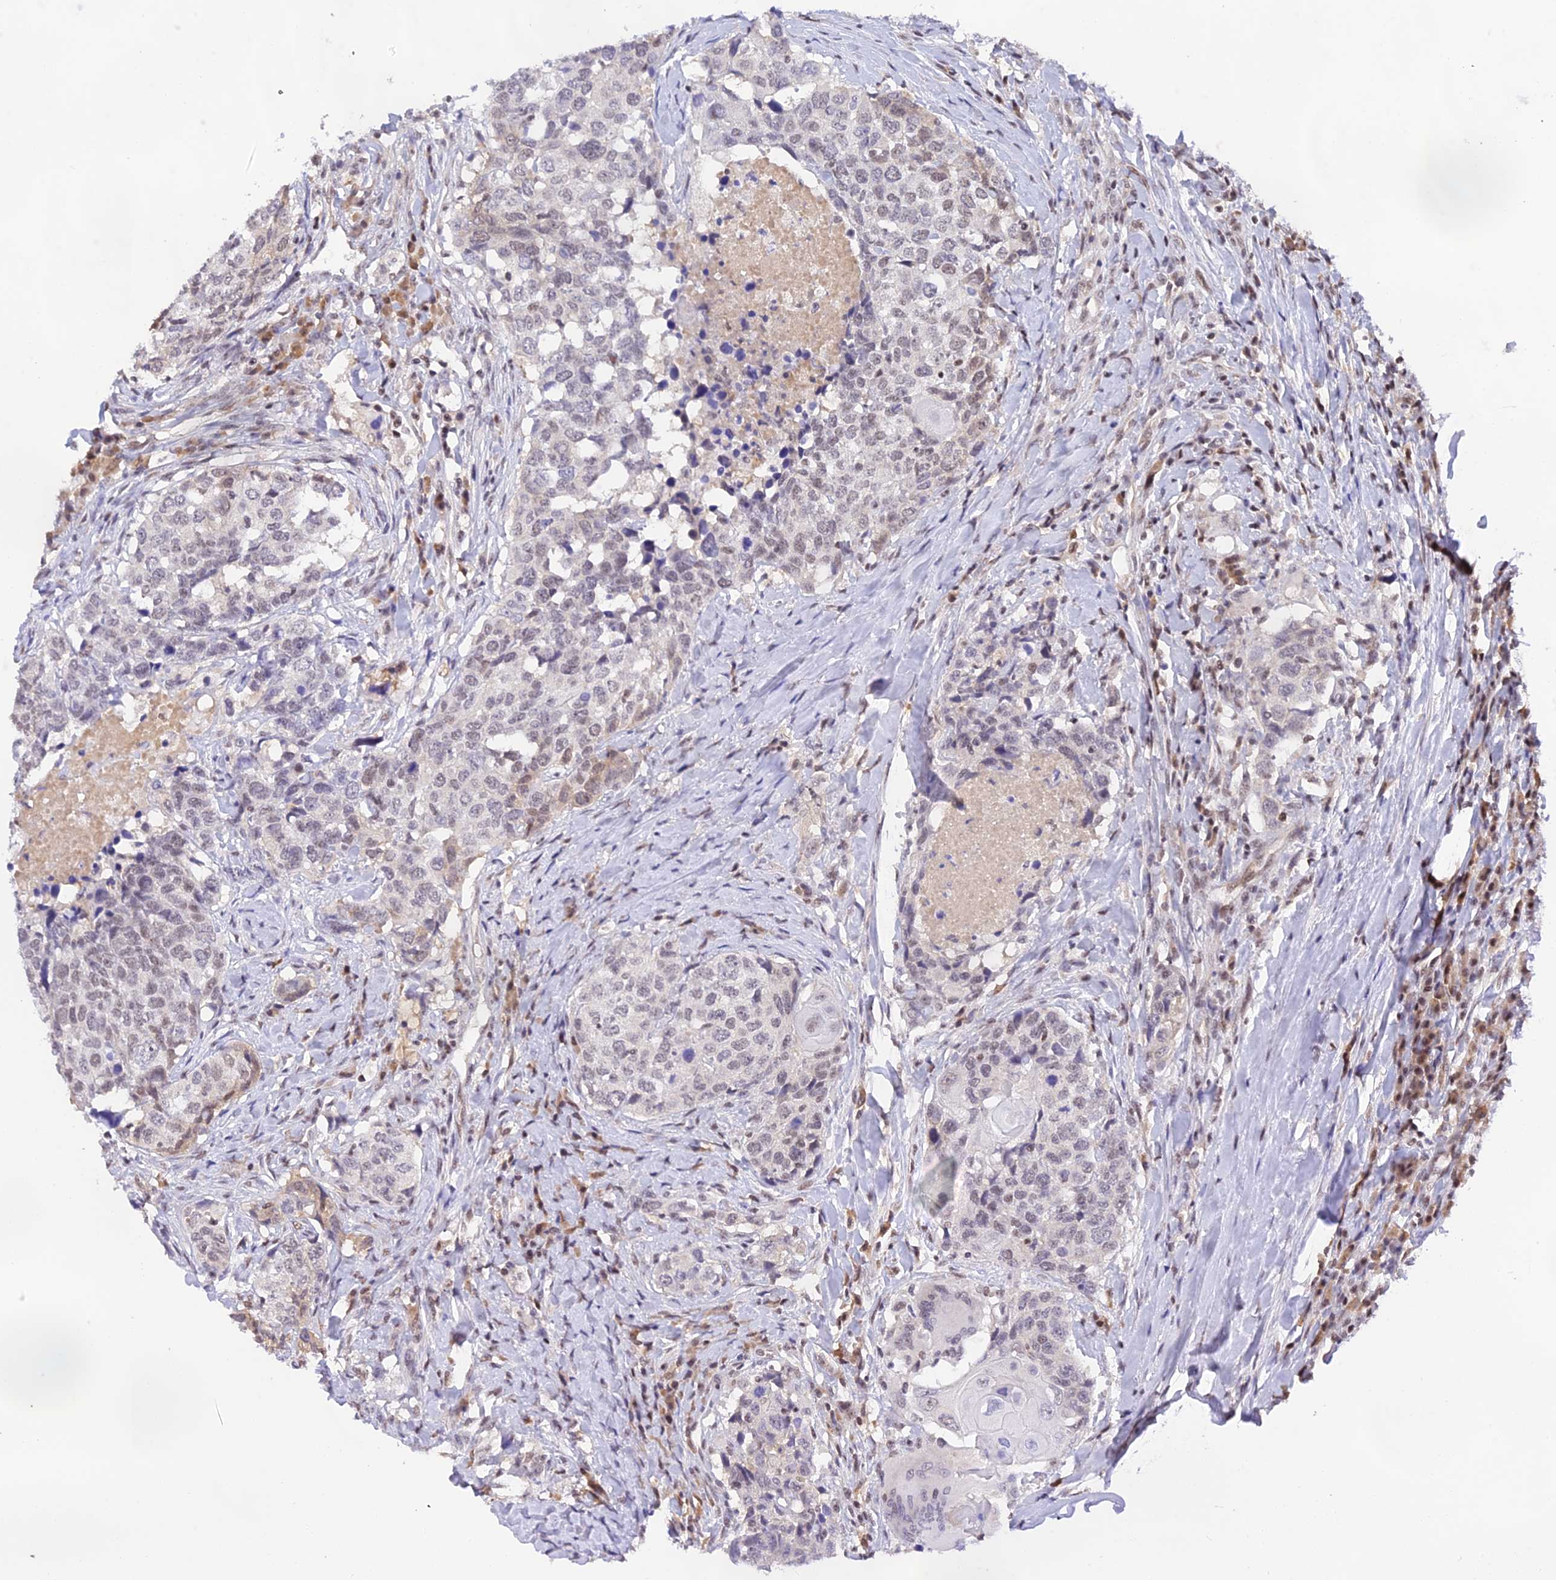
{"staining": {"intensity": "weak", "quantity": "<25%", "location": "nuclear"}, "tissue": "head and neck cancer", "cell_type": "Tumor cells", "image_type": "cancer", "snomed": [{"axis": "morphology", "description": "Squamous cell carcinoma, NOS"}, {"axis": "topography", "description": "Head-Neck"}], "caption": "DAB (3,3'-diaminobenzidine) immunohistochemical staining of human head and neck cancer demonstrates no significant staining in tumor cells.", "gene": "THAP11", "patient": {"sex": "male", "age": 66}}